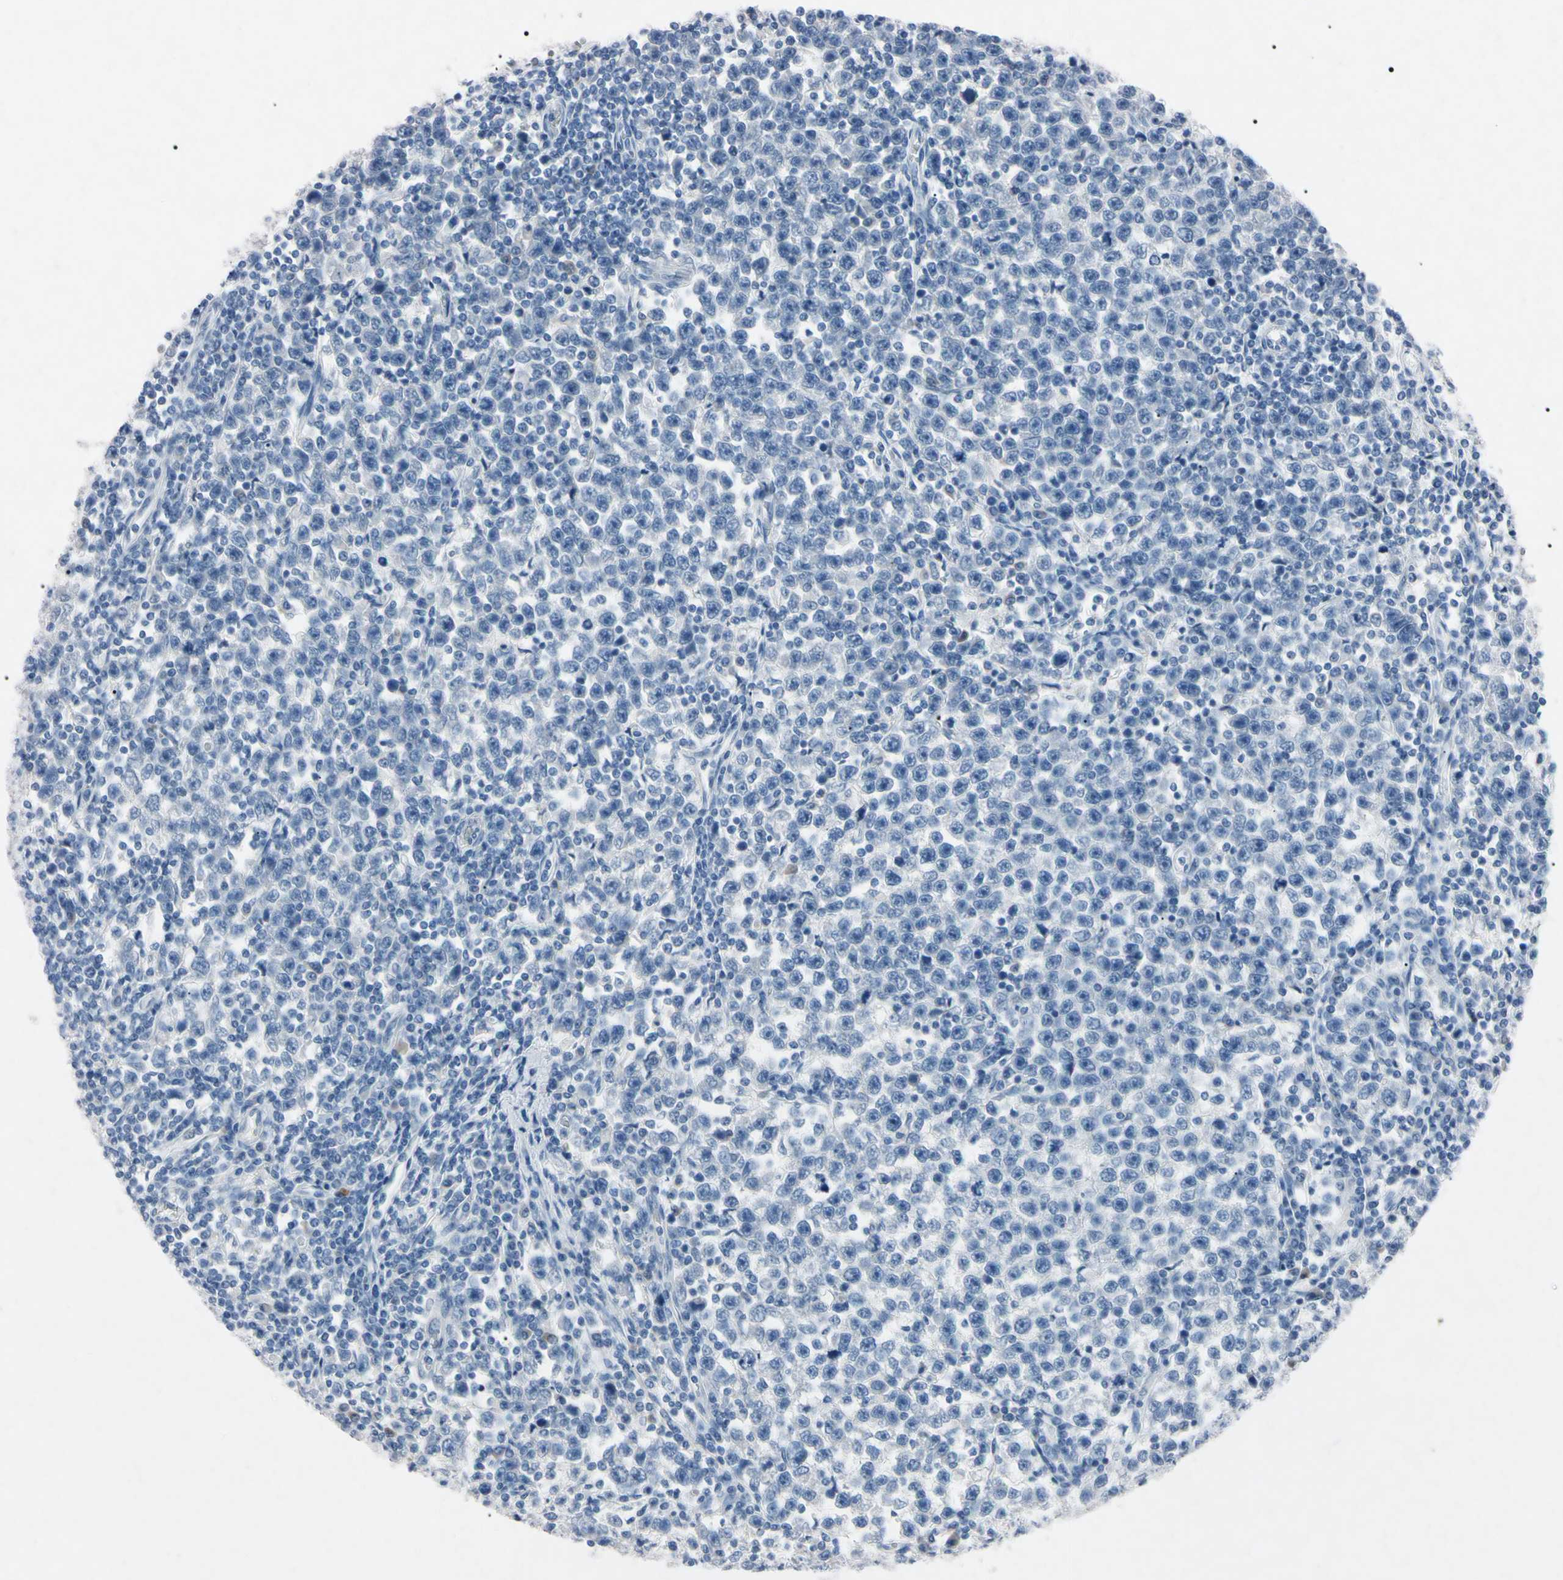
{"staining": {"intensity": "negative", "quantity": "none", "location": "none"}, "tissue": "testis cancer", "cell_type": "Tumor cells", "image_type": "cancer", "snomed": [{"axis": "morphology", "description": "Seminoma, NOS"}, {"axis": "topography", "description": "Testis"}], "caption": "The photomicrograph shows no staining of tumor cells in seminoma (testis).", "gene": "ELN", "patient": {"sex": "male", "age": 43}}